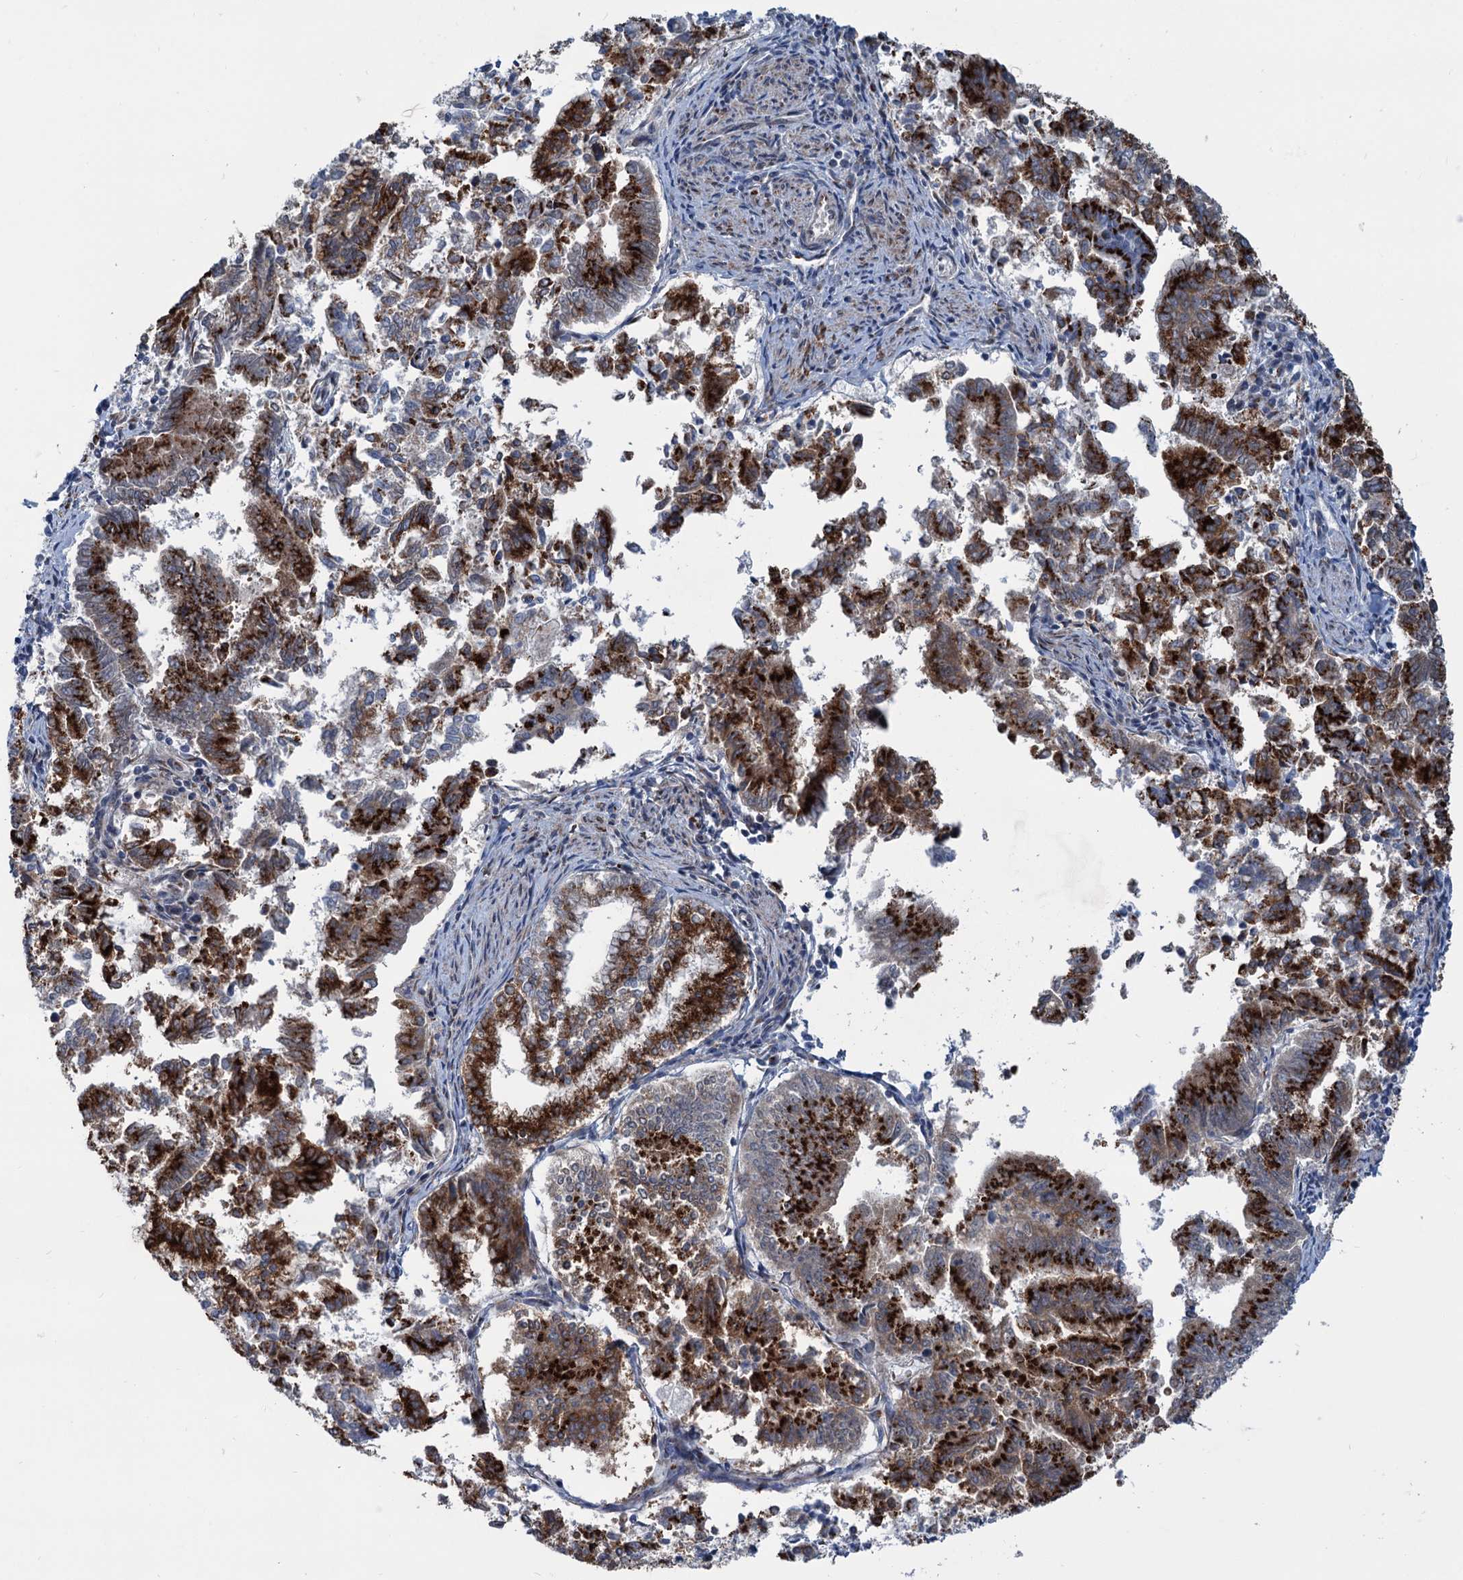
{"staining": {"intensity": "strong", "quantity": ">75%", "location": "cytoplasmic/membranous"}, "tissue": "endometrial cancer", "cell_type": "Tumor cells", "image_type": "cancer", "snomed": [{"axis": "morphology", "description": "Adenocarcinoma, NOS"}, {"axis": "topography", "description": "Endometrium"}], "caption": "Strong cytoplasmic/membranous positivity is seen in approximately >75% of tumor cells in endometrial adenocarcinoma.", "gene": "ELP4", "patient": {"sex": "female", "age": 79}}